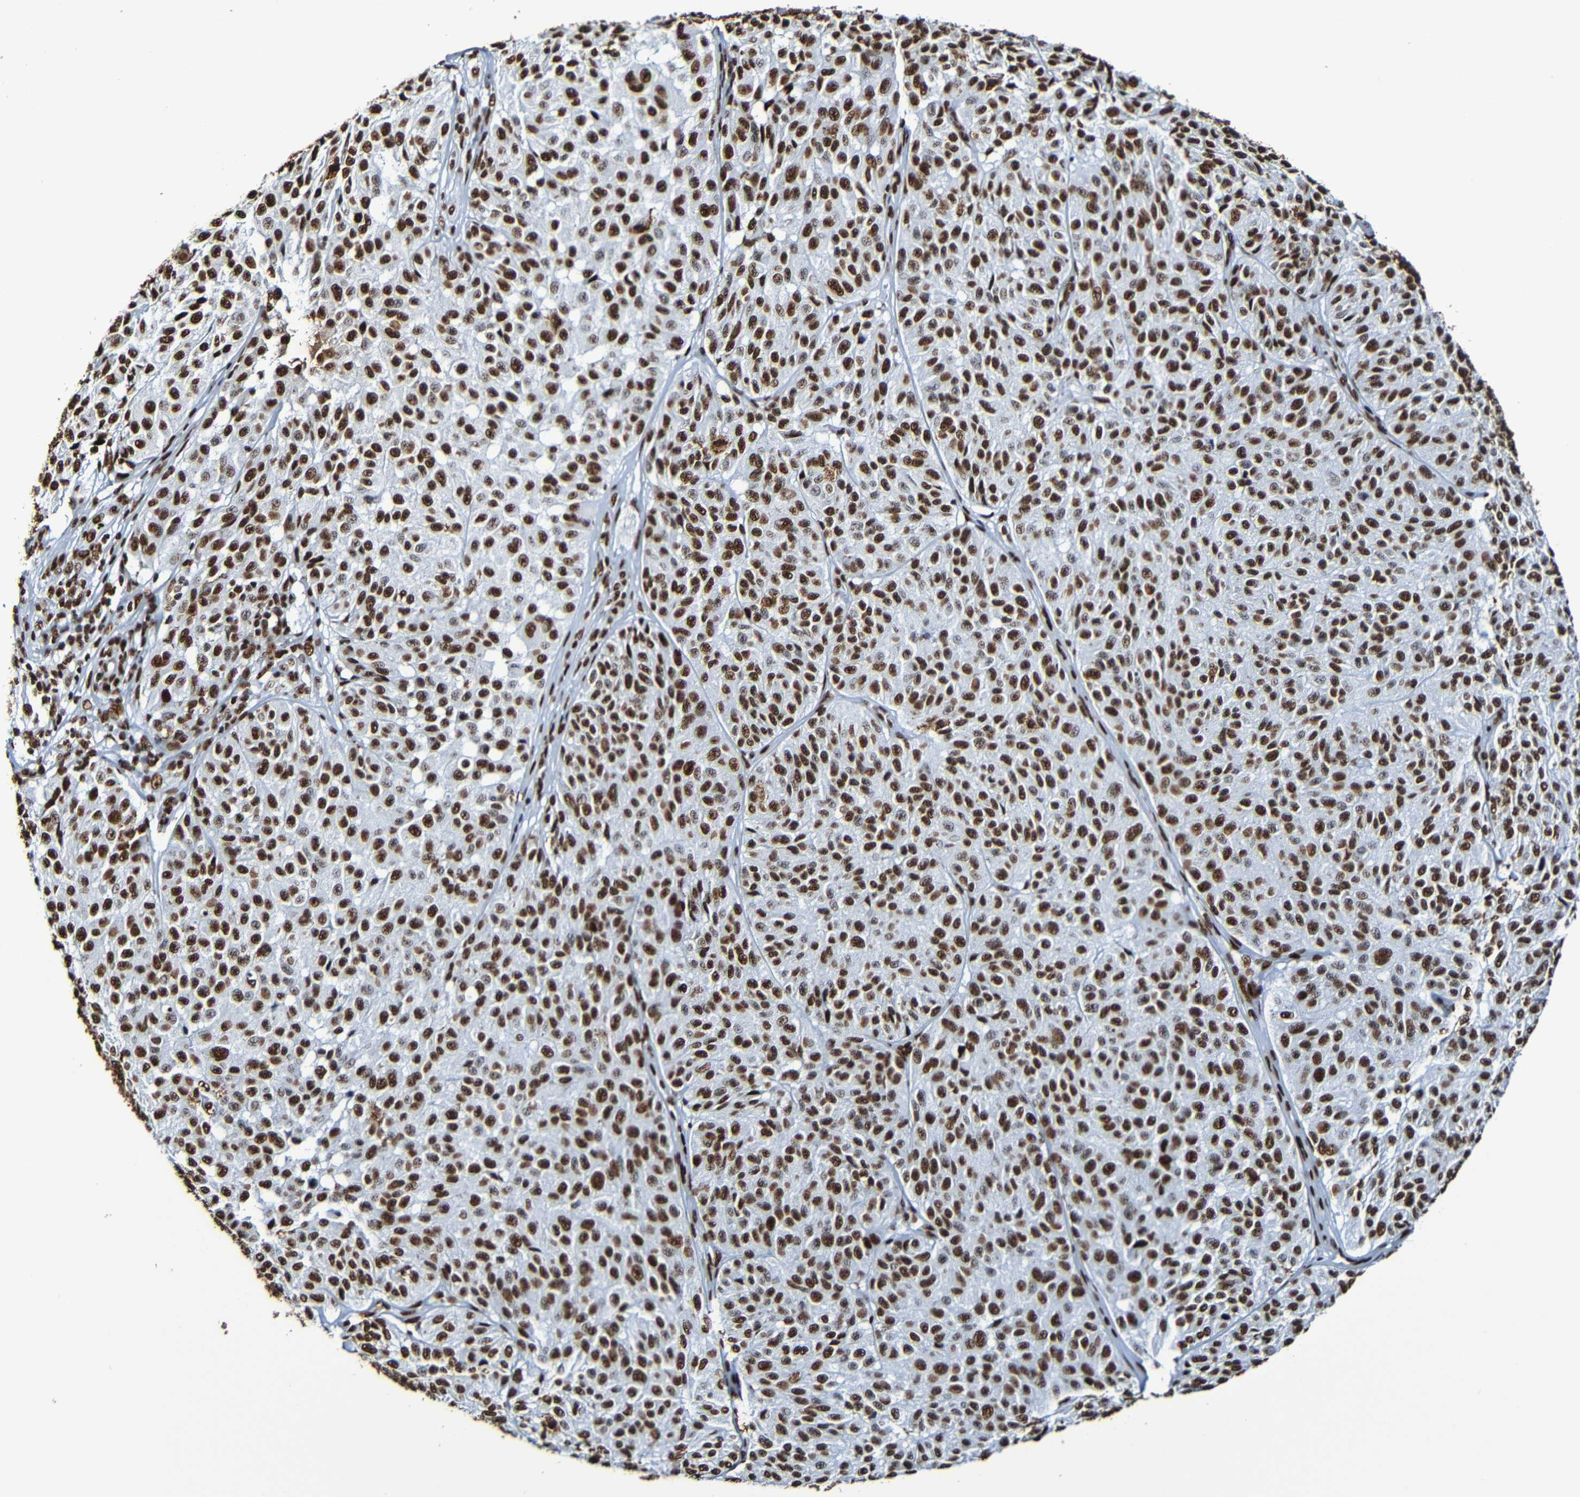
{"staining": {"intensity": "strong", "quantity": ">75%", "location": "nuclear"}, "tissue": "melanoma", "cell_type": "Tumor cells", "image_type": "cancer", "snomed": [{"axis": "morphology", "description": "Malignant melanoma, NOS"}, {"axis": "topography", "description": "Skin"}], "caption": "IHC photomicrograph of human malignant melanoma stained for a protein (brown), which reveals high levels of strong nuclear staining in about >75% of tumor cells.", "gene": "SRSF3", "patient": {"sex": "female", "age": 46}}